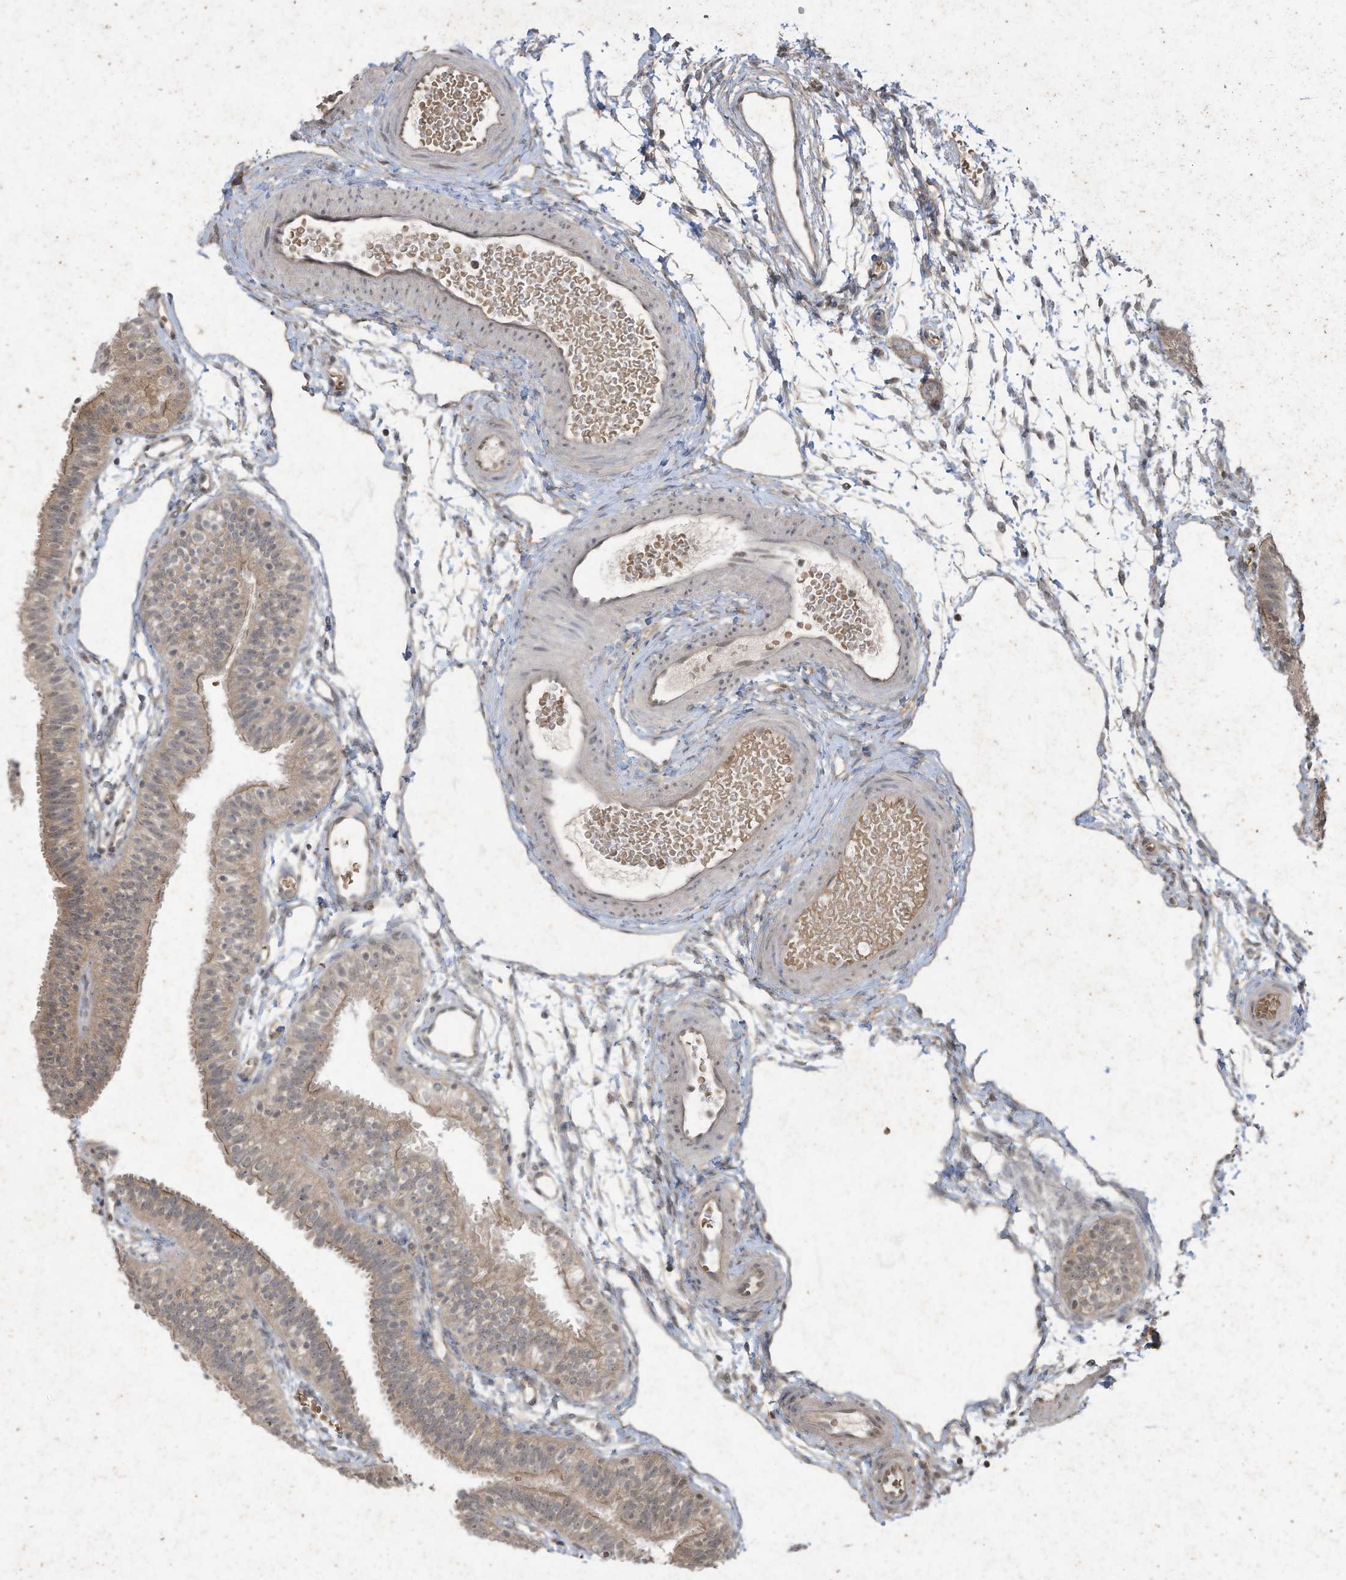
{"staining": {"intensity": "weak", "quantity": "25%-75%", "location": "cytoplasmic/membranous"}, "tissue": "fallopian tube", "cell_type": "Glandular cells", "image_type": "normal", "snomed": [{"axis": "morphology", "description": "Normal tissue, NOS"}, {"axis": "topography", "description": "Fallopian tube"}], "caption": "A brown stain highlights weak cytoplasmic/membranous staining of a protein in glandular cells of normal fallopian tube. (DAB IHC with brightfield microscopy, high magnification).", "gene": "MATN2", "patient": {"sex": "female", "age": 35}}